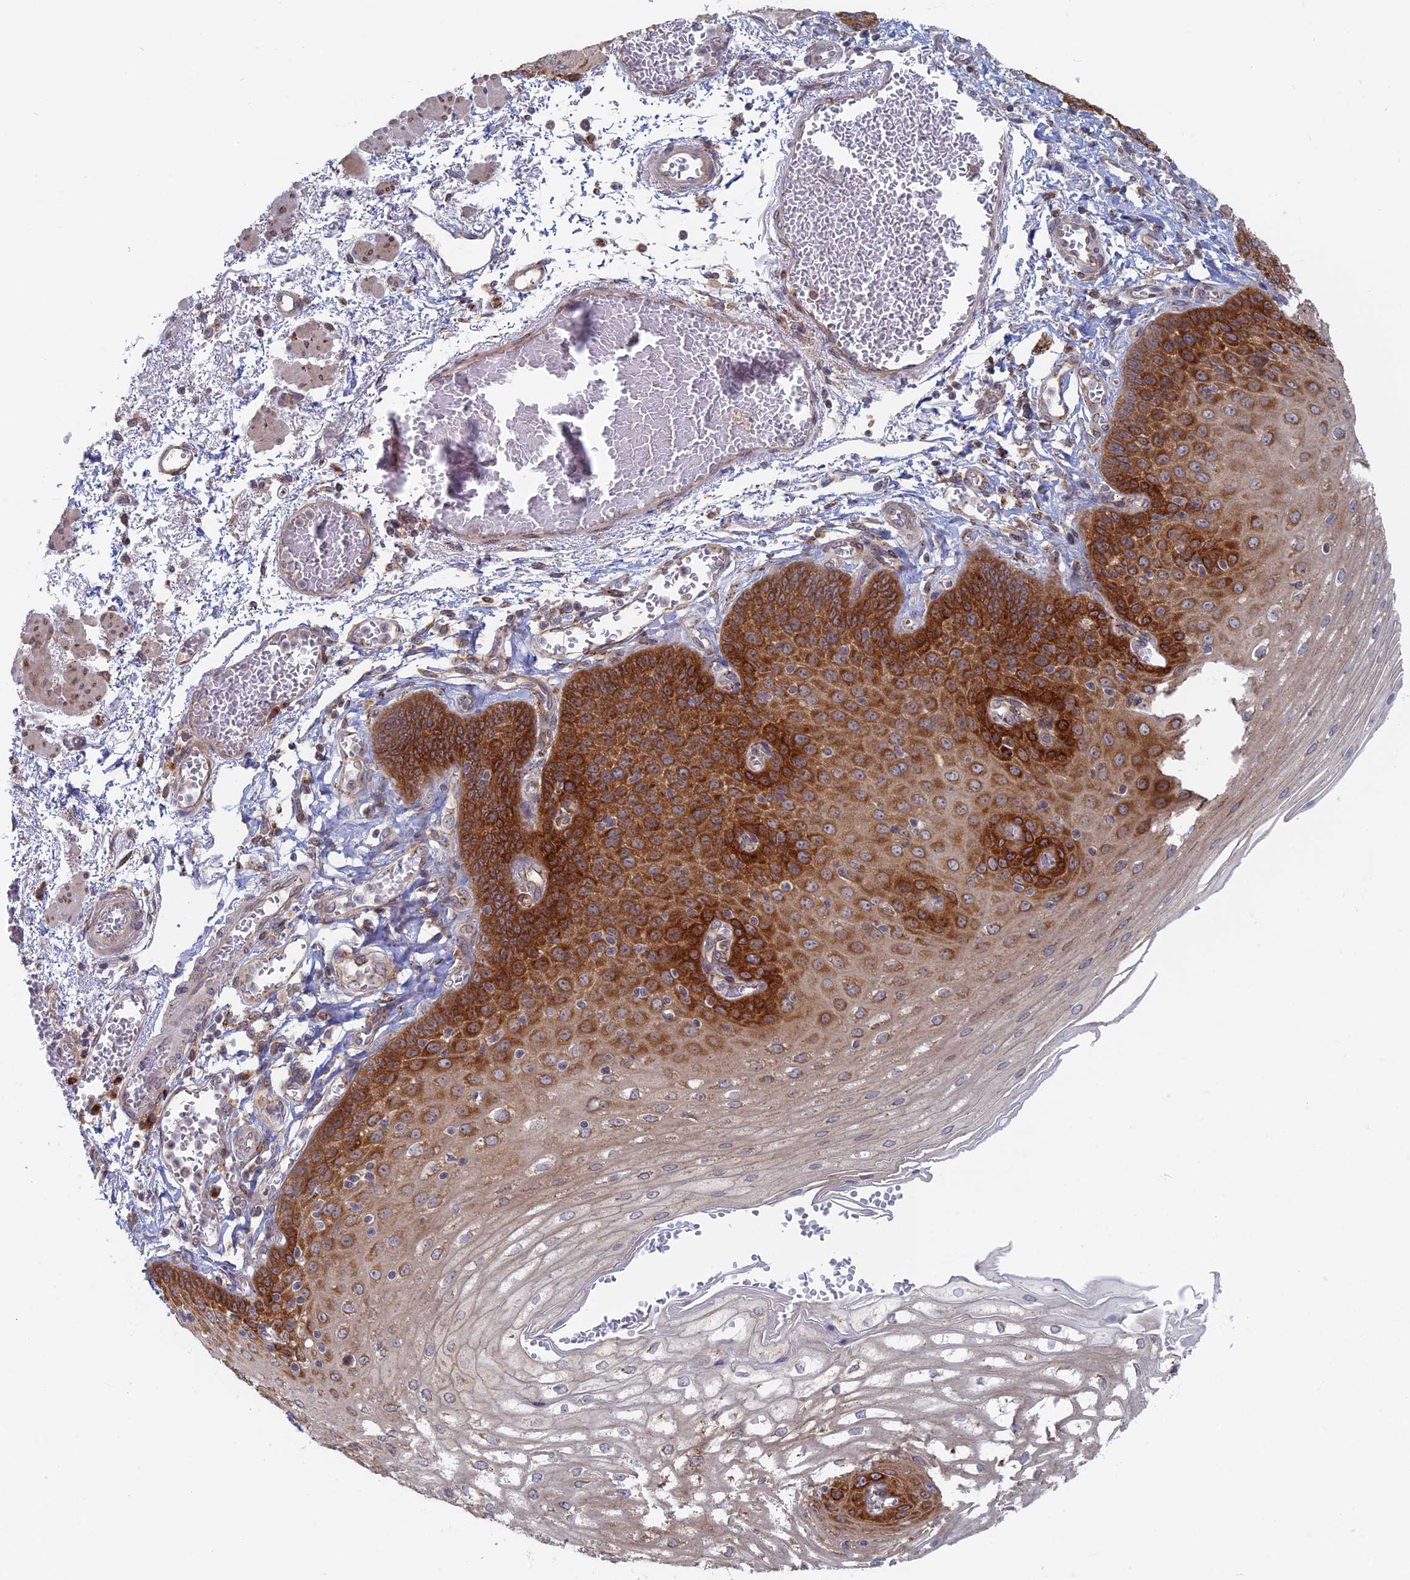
{"staining": {"intensity": "strong", "quantity": ">75%", "location": "cytoplasmic/membranous"}, "tissue": "esophagus", "cell_type": "Squamous epithelial cells", "image_type": "normal", "snomed": [{"axis": "morphology", "description": "Normal tissue, NOS"}, {"axis": "topography", "description": "Esophagus"}], "caption": "Strong cytoplasmic/membranous staining for a protein is seen in approximately >75% of squamous epithelial cells of normal esophagus using immunohistochemistry.", "gene": "TBC1D30", "patient": {"sex": "male", "age": 81}}